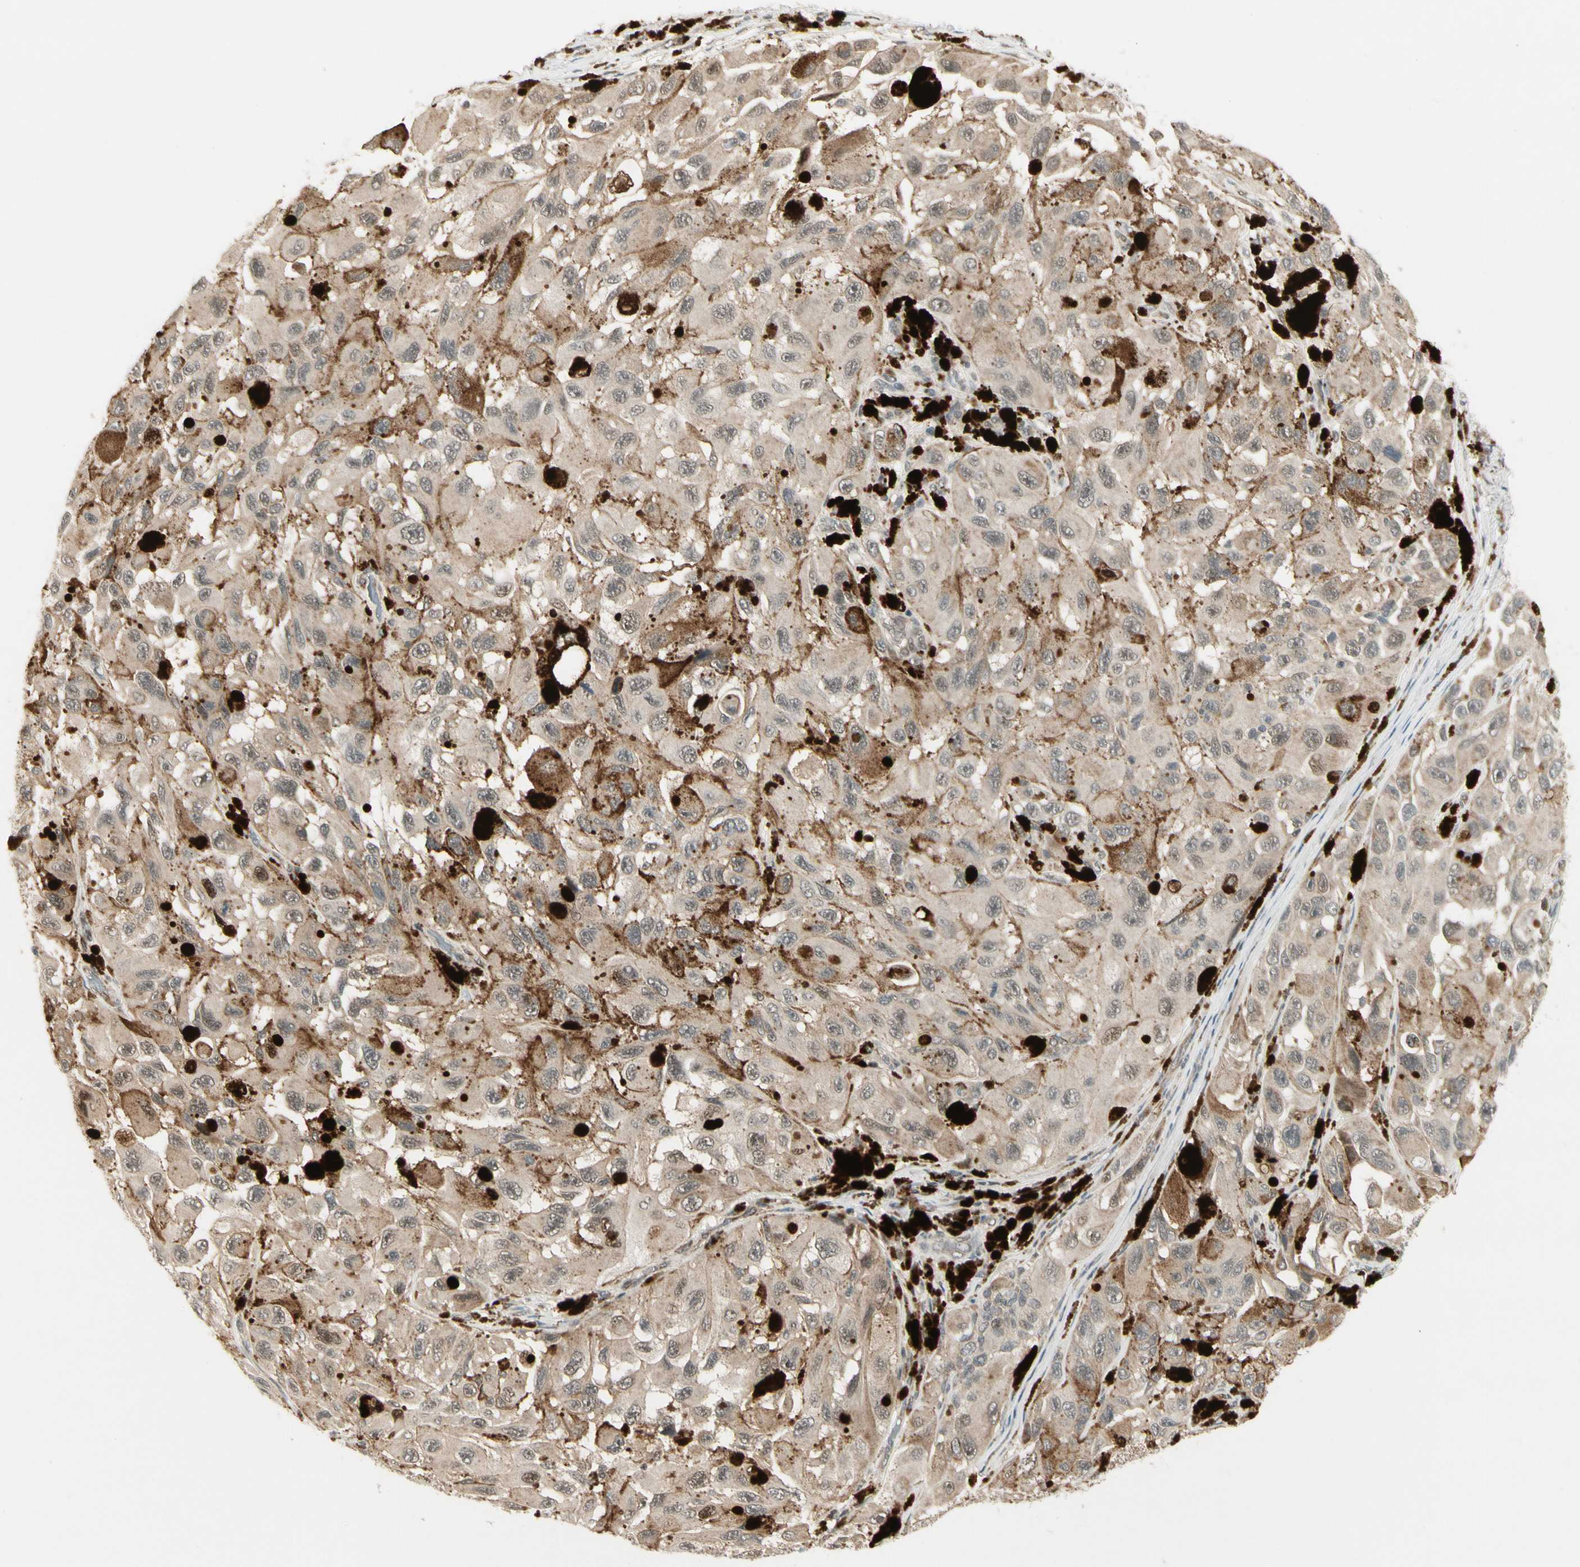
{"staining": {"intensity": "moderate", "quantity": "25%-75%", "location": "cytoplasmic/membranous,nuclear"}, "tissue": "melanoma", "cell_type": "Tumor cells", "image_type": "cancer", "snomed": [{"axis": "morphology", "description": "Malignant melanoma, NOS"}, {"axis": "topography", "description": "Skin"}], "caption": "Malignant melanoma was stained to show a protein in brown. There is medium levels of moderate cytoplasmic/membranous and nuclear expression in approximately 25%-75% of tumor cells.", "gene": "CDK11A", "patient": {"sex": "female", "age": 73}}